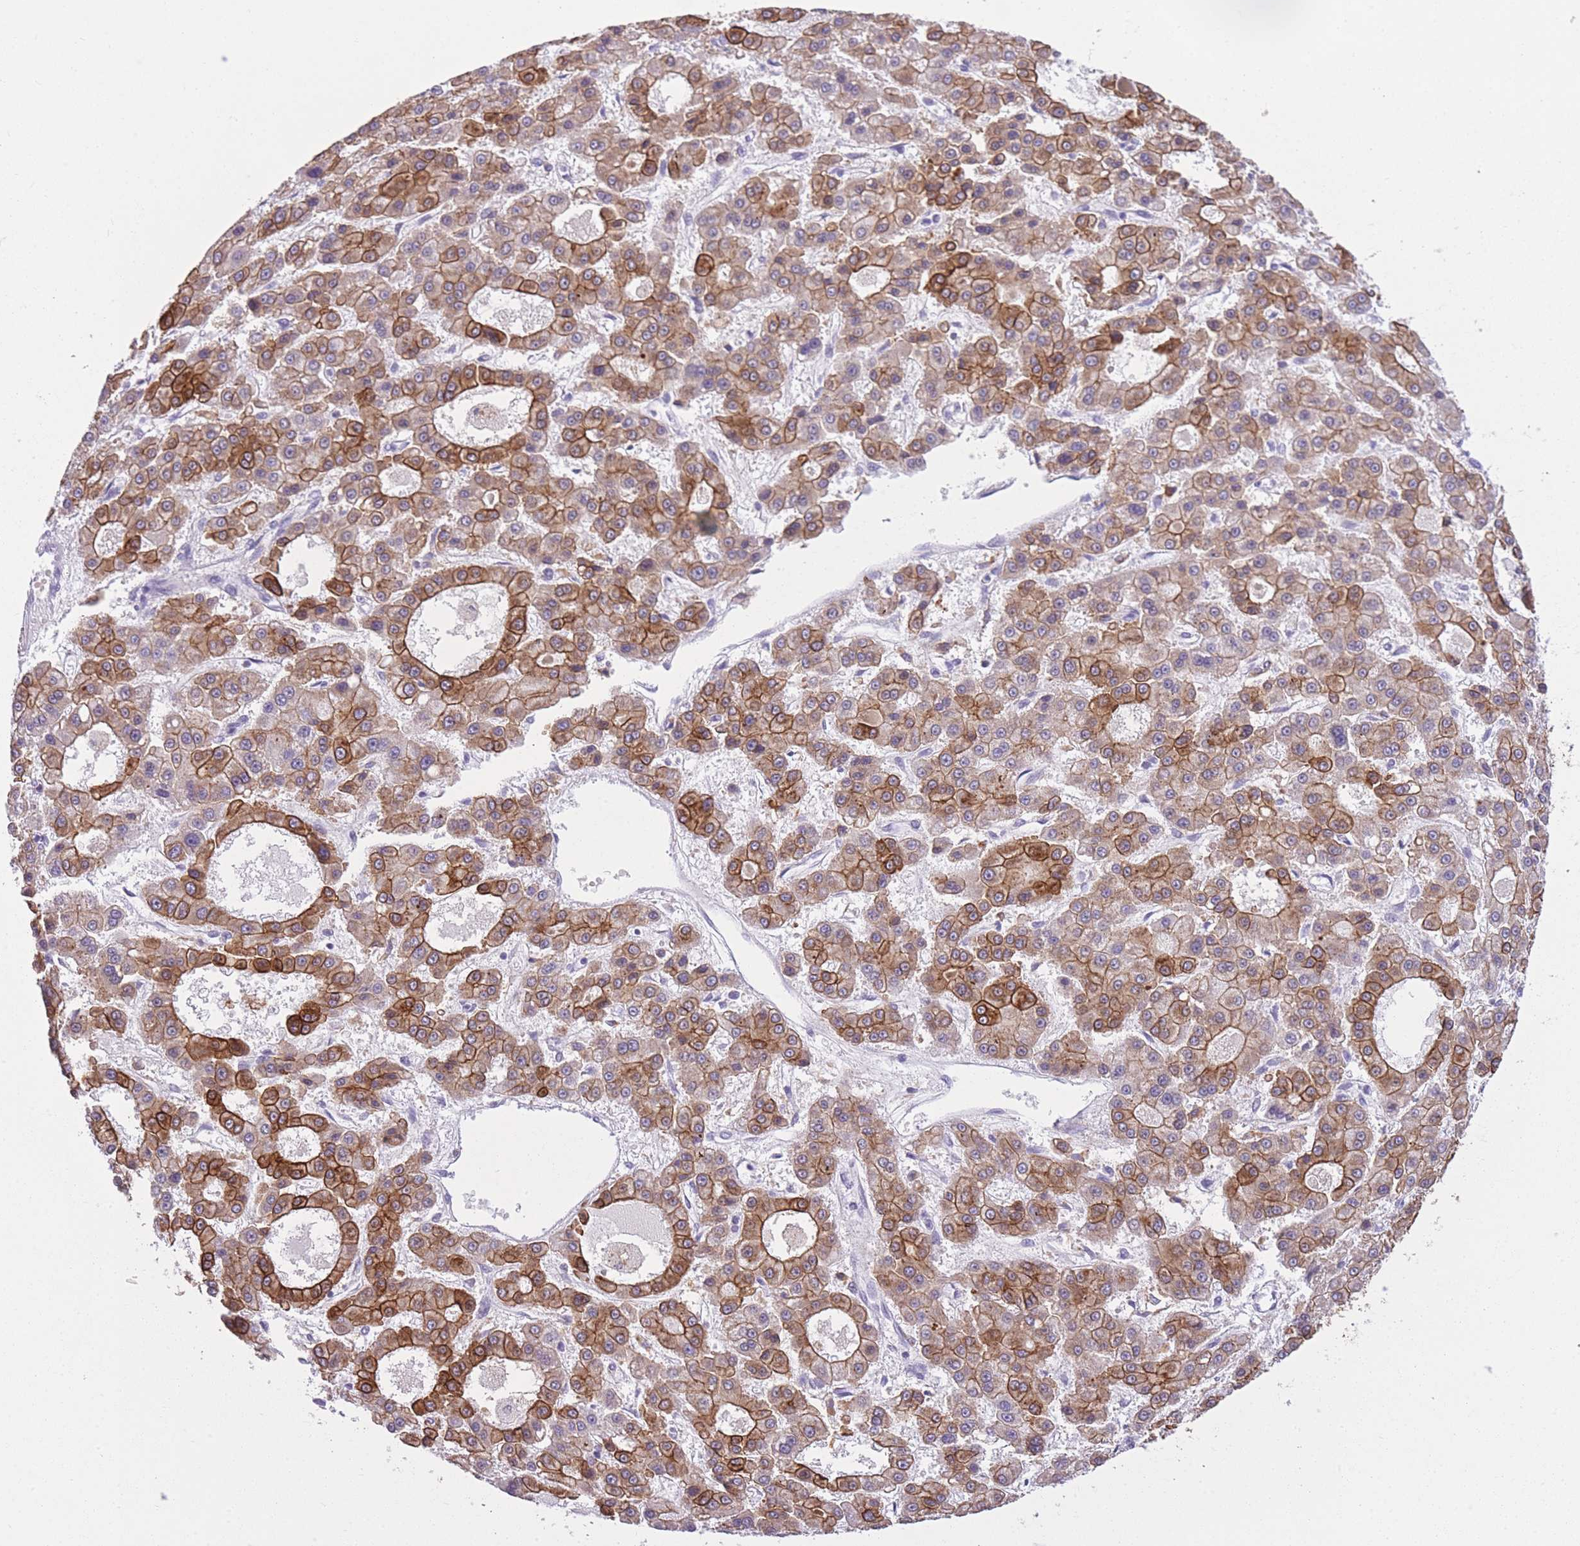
{"staining": {"intensity": "moderate", "quantity": ">75%", "location": "cytoplasmic/membranous"}, "tissue": "liver cancer", "cell_type": "Tumor cells", "image_type": "cancer", "snomed": [{"axis": "morphology", "description": "Carcinoma, Hepatocellular, NOS"}, {"axis": "topography", "description": "Liver"}], "caption": "Liver hepatocellular carcinoma stained with DAB (3,3'-diaminobenzidine) immunohistochemistry (IHC) exhibits medium levels of moderate cytoplasmic/membranous positivity in about >75% of tumor cells.", "gene": "RADX", "patient": {"sex": "male", "age": 70}}